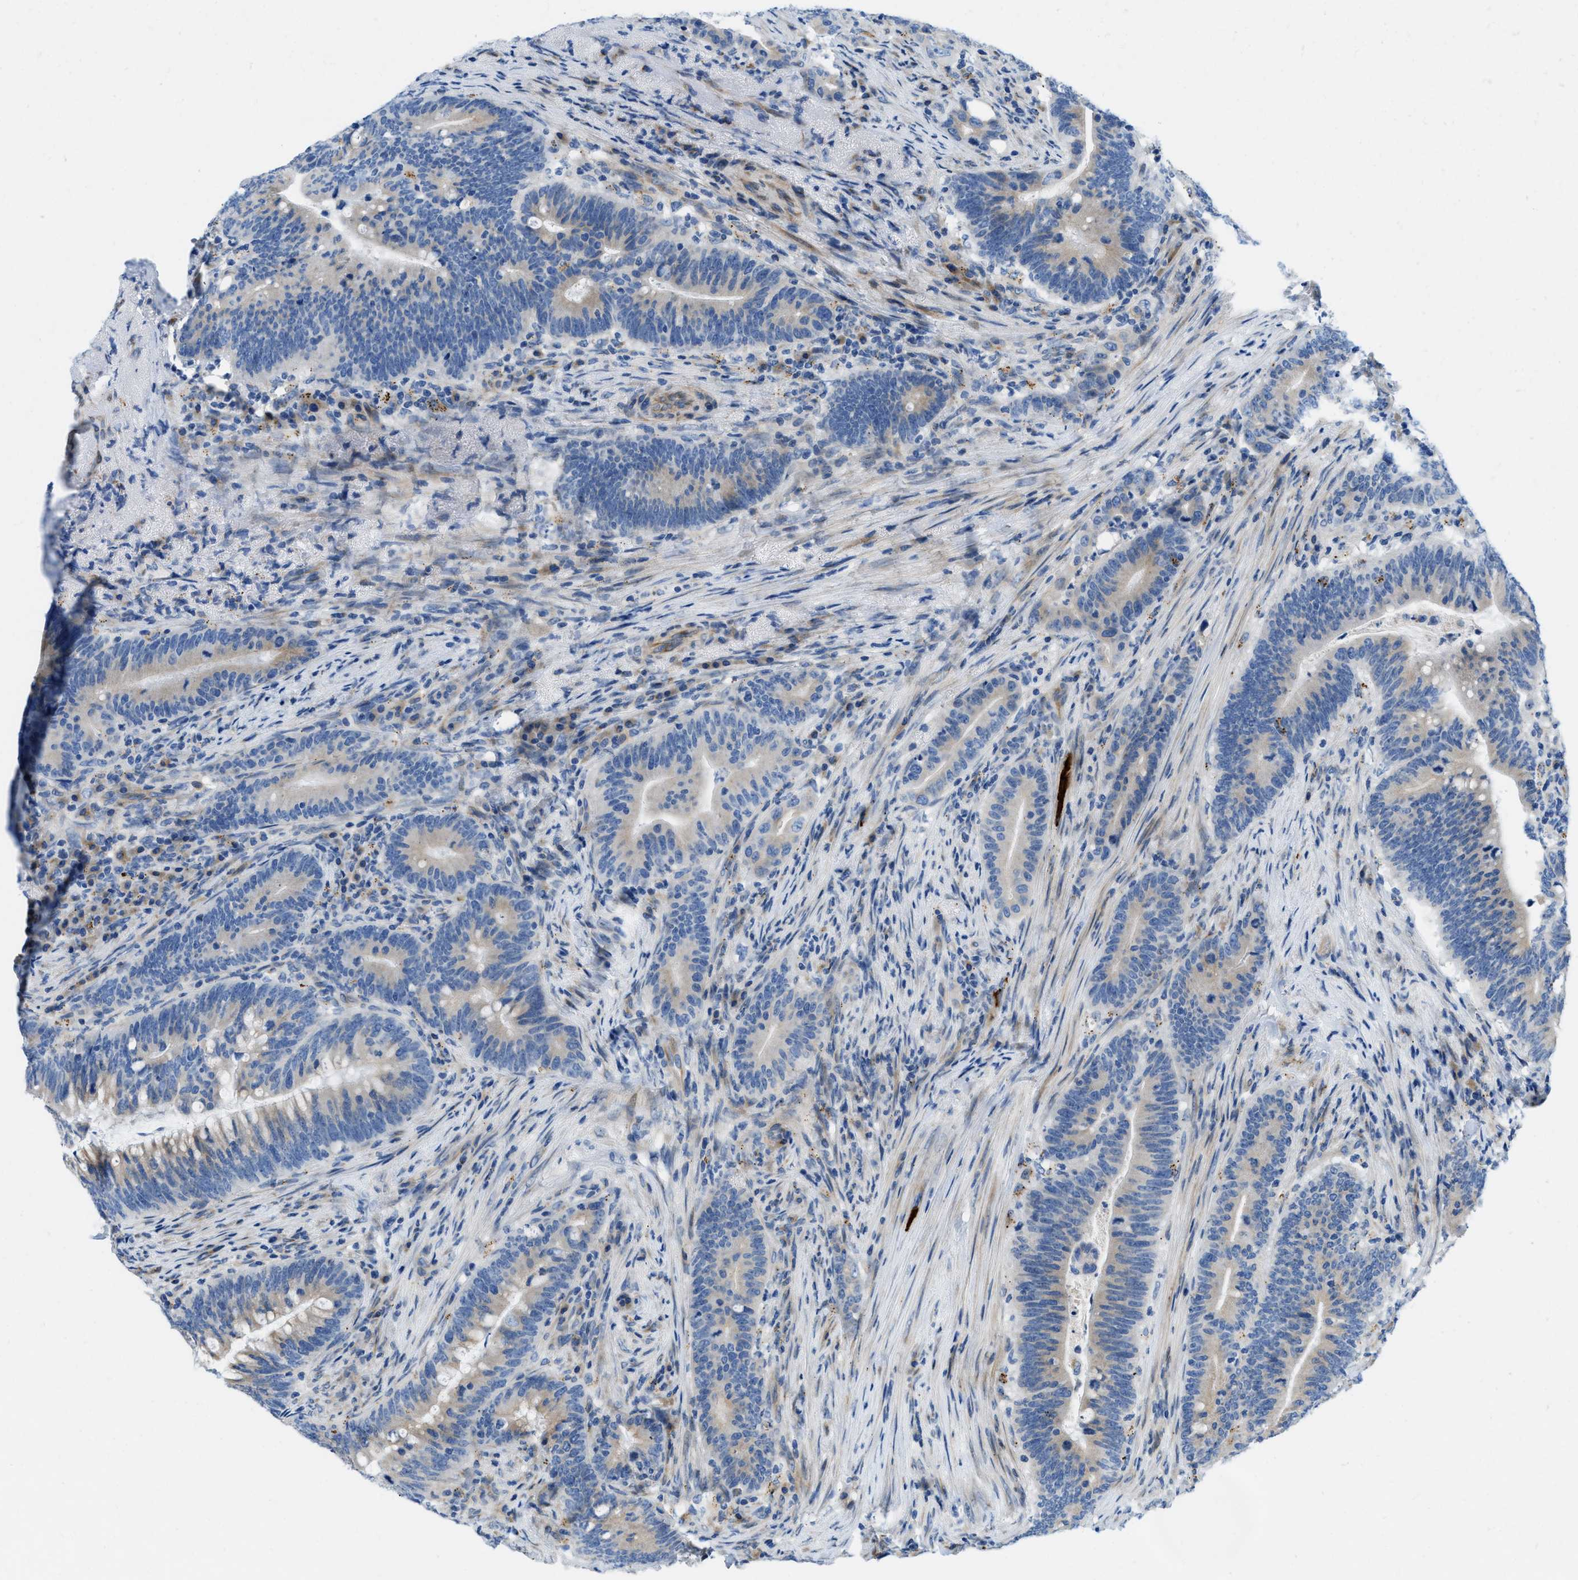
{"staining": {"intensity": "weak", "quantity": "25%-75%", "location": "cytoplasmic/membranous"}, "tissue": "colorectal cancer", "cell_type": "Tumor cells", "image_type": "cancer", "snomed": [{"axis": "morphology", "description": "Normal tissue, NOS"}, {"axis": "morphology", "description": "Adenocarcinoma, NOS"}, {"axis": "topography", "description": "Colon"}], "caption": "Protein expression by immunohistochemistry displays weak cytoplasmic/membranous staining in approximately 25%-75% of tumor cells in colorectal adenocarcinoma. (brown staining indicates protein expression, while blue staining denotes nuclei).", "gene": "TMEM248", "patient": {"sex": "female", "age": 66}}